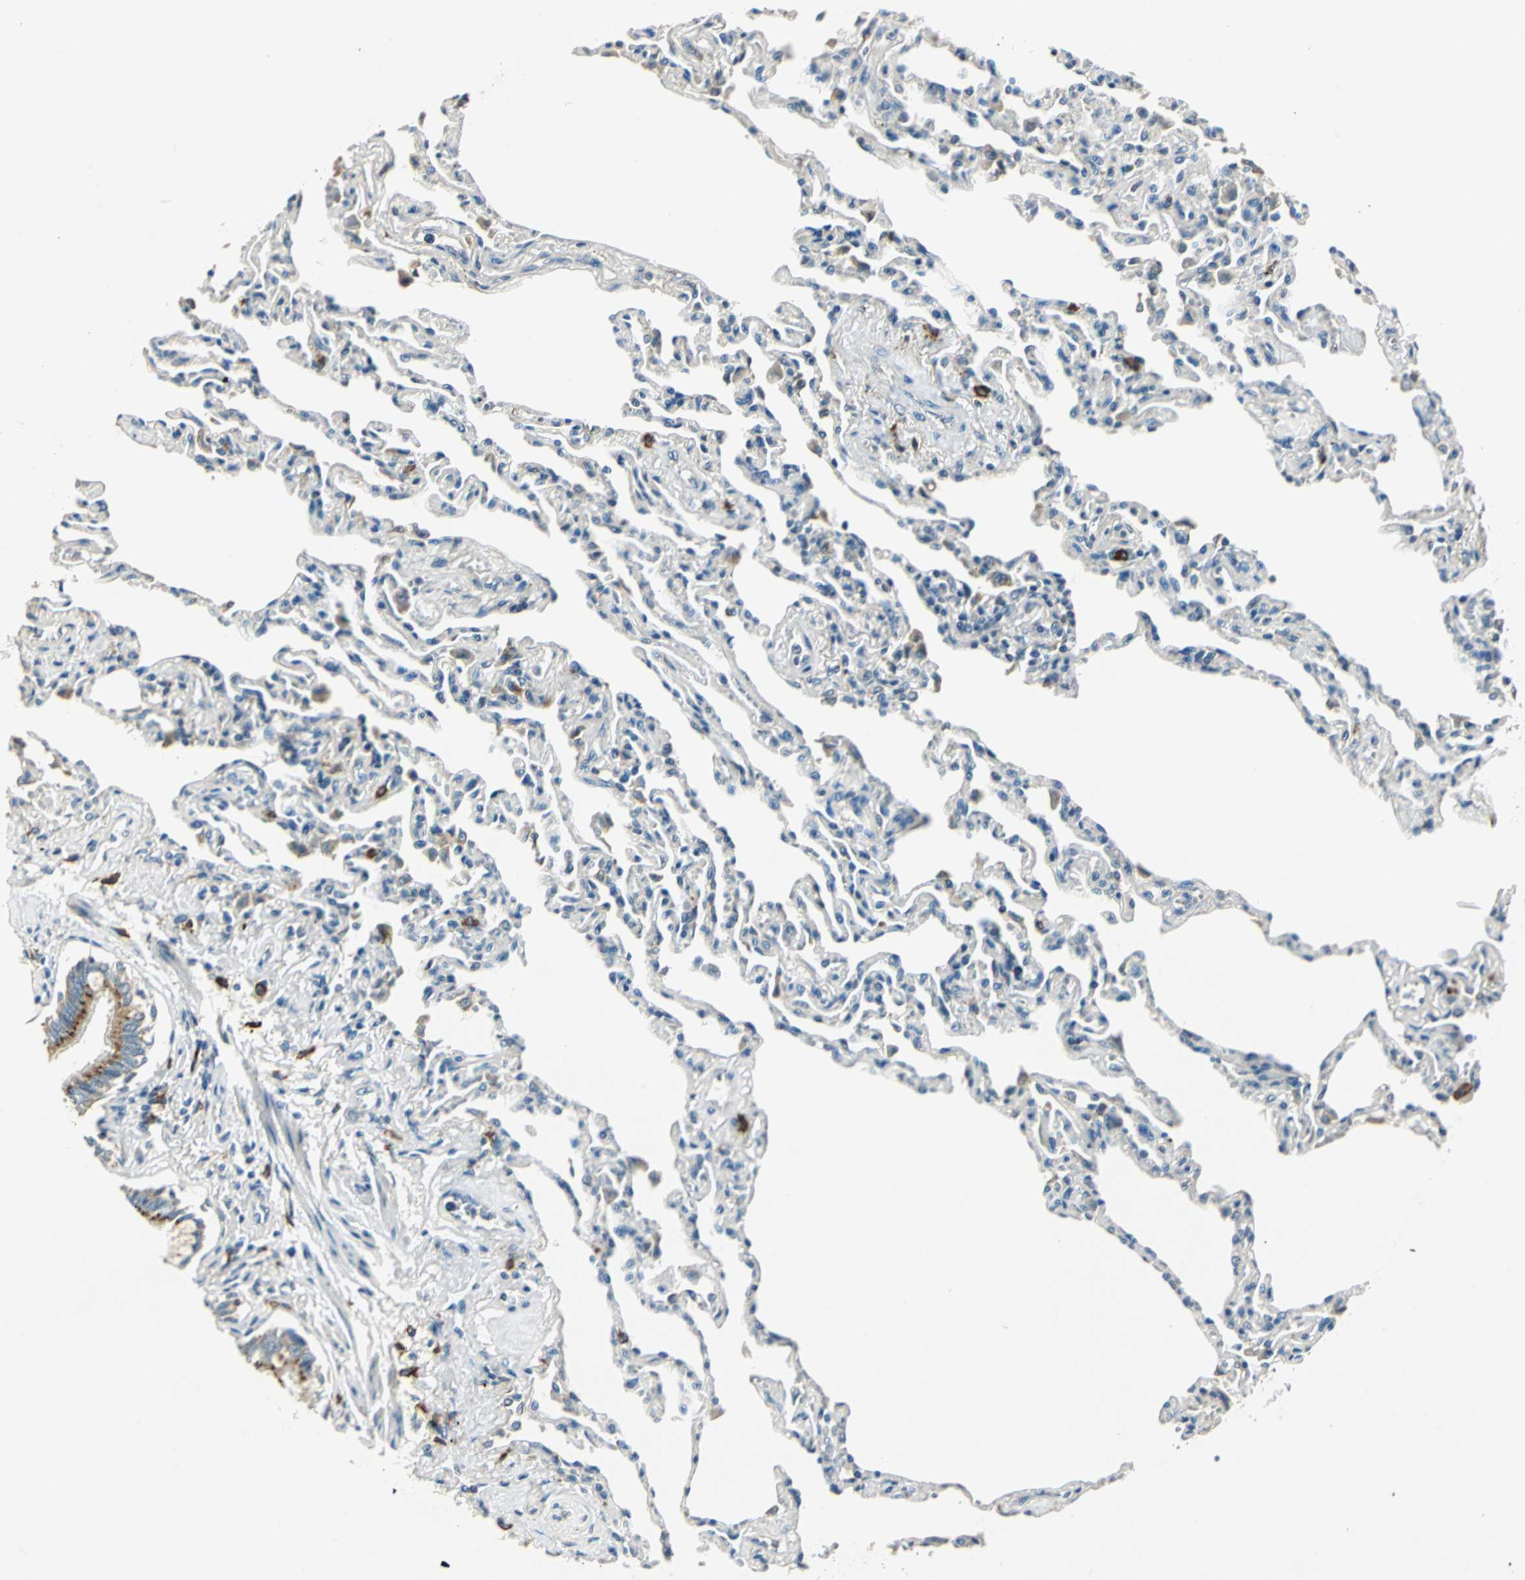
{"staining": {"intensity": "moderate", "quantity": "25%-75%", "location": "cytoplasmic/membranous"}, "tissue": "bronchus", "cell_type": "Respiratory epithelial cells", "image_type": "normal", "snomed": [{"axis": "morphology", "description": "Normal tissue, NOS"}, {"axis": "topography", "description": "Lung"}], "caption": "An immunohistochemistry (IHC) micrograph of benign tissue is shown. Protein staining in brown shows moderate cytoplasmic/membranous positivity in bronchus within respiratory epithelial cells. The protein is shown in brown color, while the nuclei are stained blue.", "gene": "NIT1", "patient": {"sex": "male", "age": 64}}